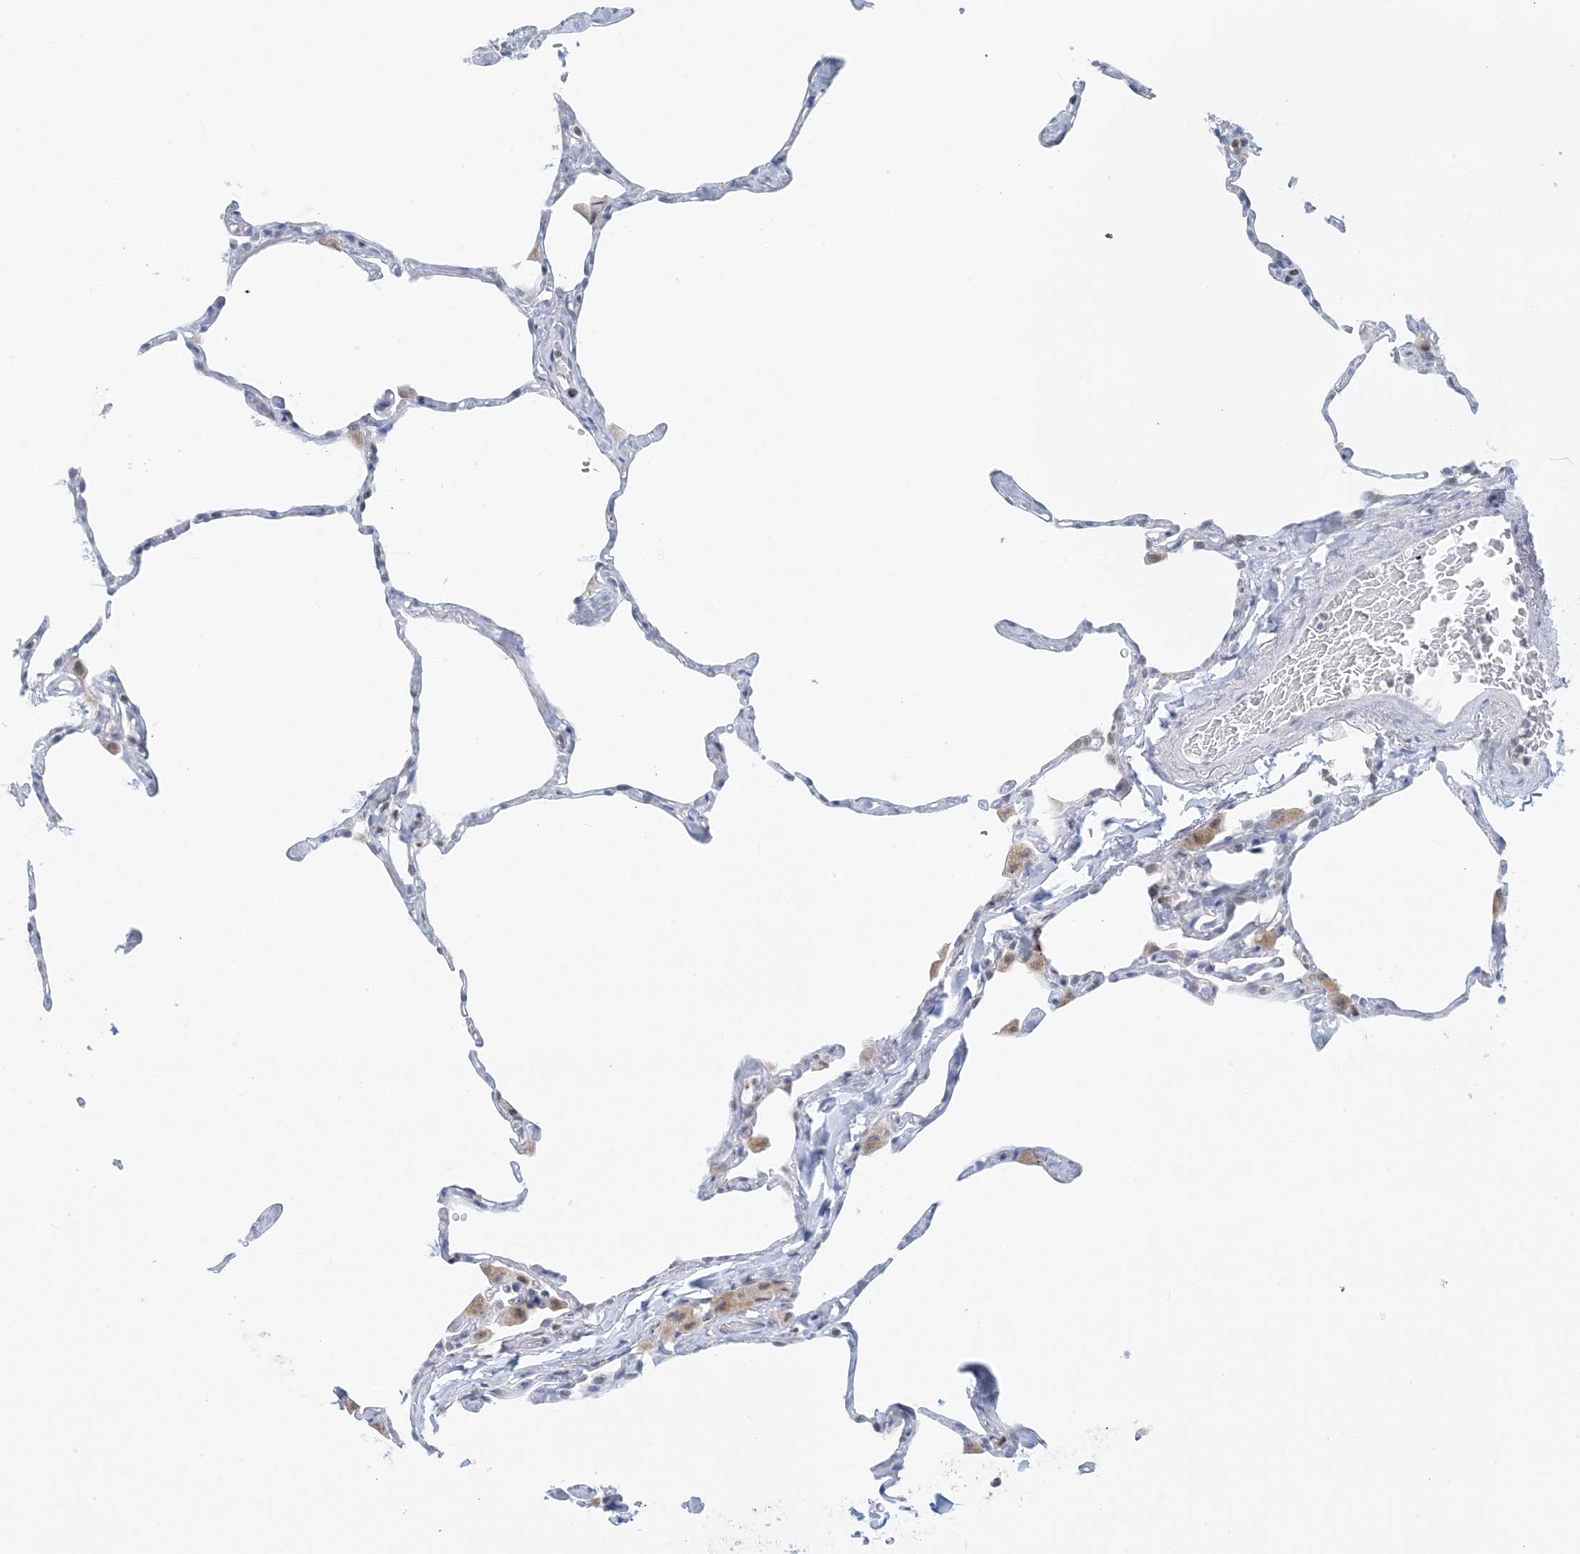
{"staining": {"intensity": "negative", "quantity": "none", "location": "none"}, "tissue": "lung", "cell_type": "Alveolar cells", "image_type": "normal", "snomed": [{"axis": "morphology", "description": "Normal tissue, NOS"}, {"axis": "topography", "description": "Lung"}], "caption": "DAB (3,3'-diaminobenzidine) immunohistochemical staining of unremarkable human lung displays no significant staining in alveolar cells. (DAB (3,3'-diaminobenzidine) IHC, high magnification).", "gene": "BDH1", "patient": {"sex": "male", "age": 65}}